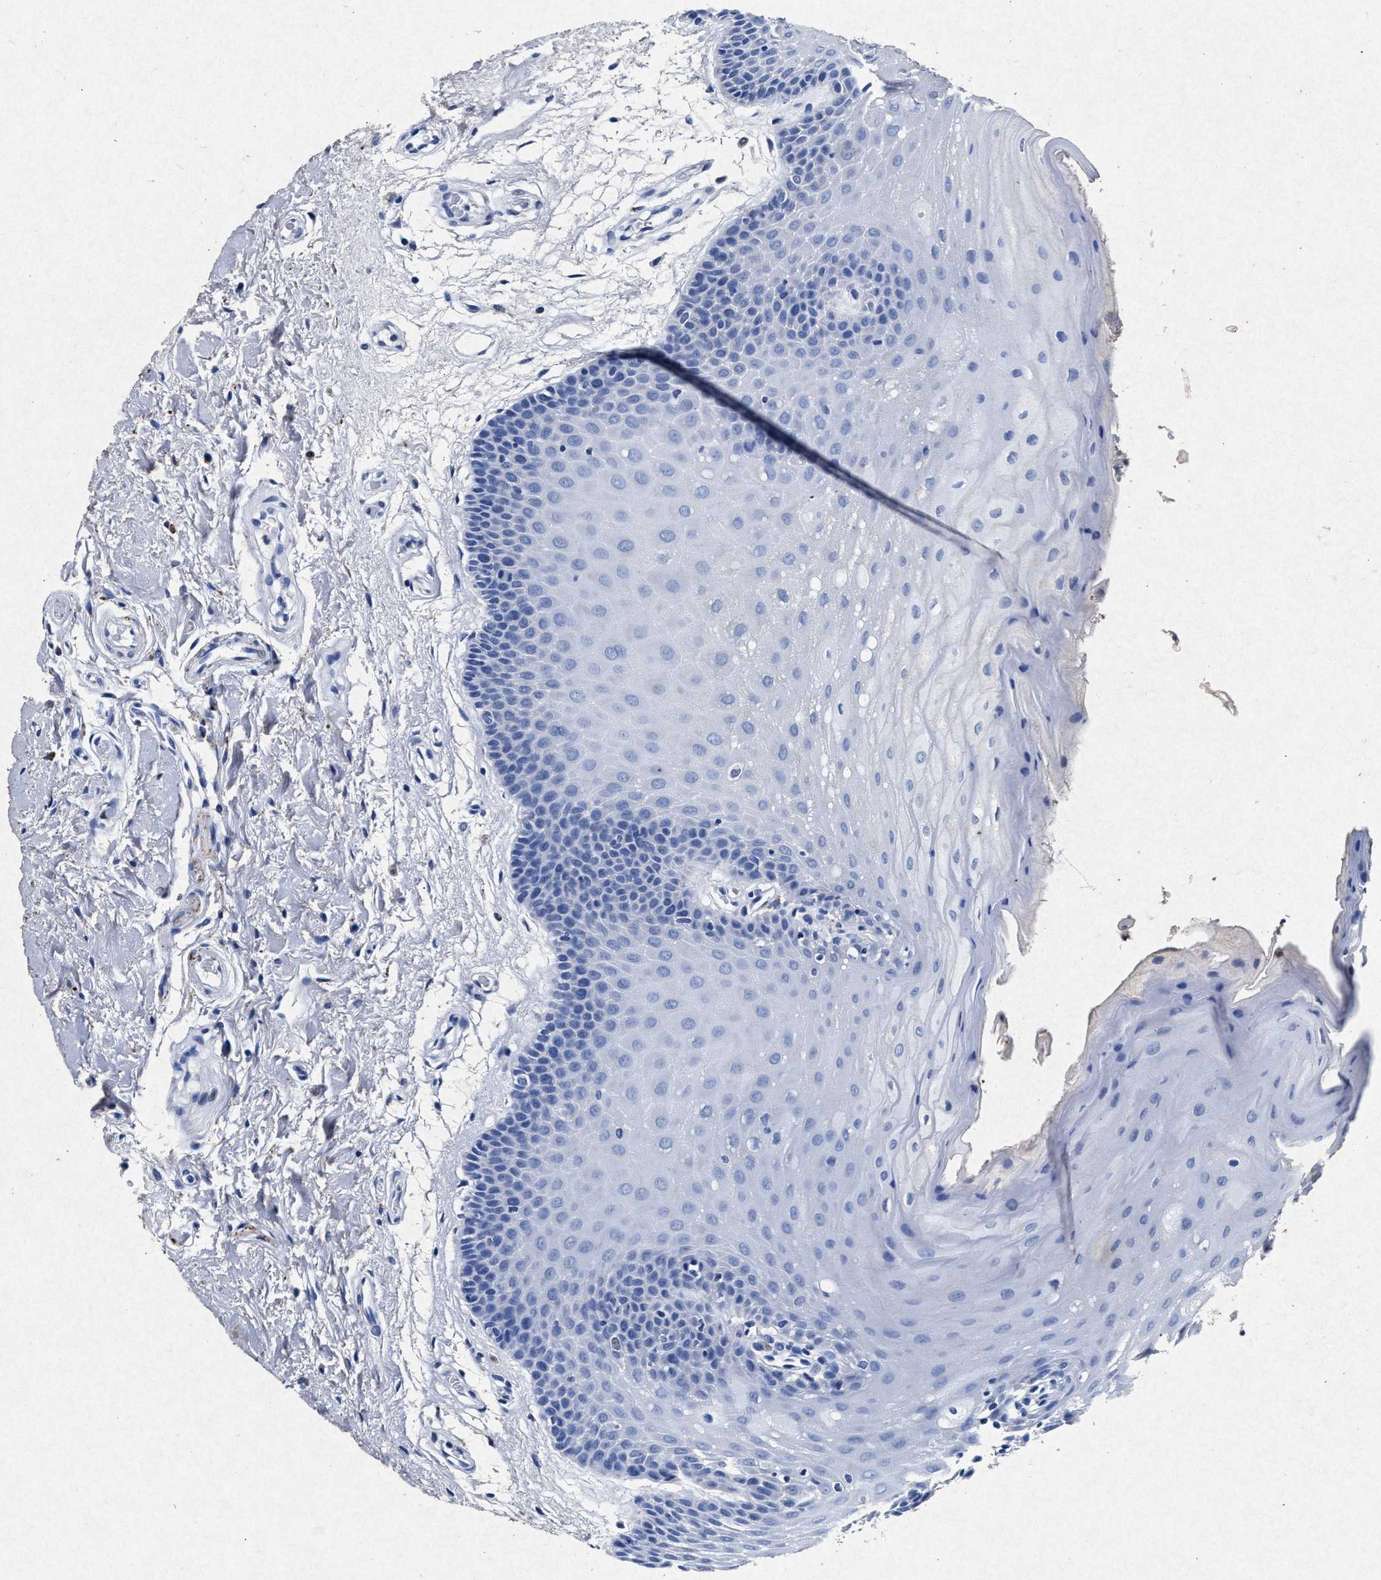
{"staining": {"intensity": "negative", "quantity": "none", "location": "none"}, "tissue": "oral mucosa", "cell_type": "Squamous epithelial cells", "image_type": "normal", "snomed": [{"axis": "morphology", "description": "Normal tissue, NOS"}, {"axis": "morphology", "description": "Squamous cell carcinoma, NOS"}, {"axis": "topography", "description": "Oral tissue"}, {"axis": "topography", "description": "Head-Neck"}], "caption": "Squamous epithelial cells are negative for protein expression in benign human oral mucosa. (DAB (3,3'-diaminobenzidine) immunohistochemistry, high magnification).", "gene": "MAP6", "patient": {"sex": "male", "age": 71}}